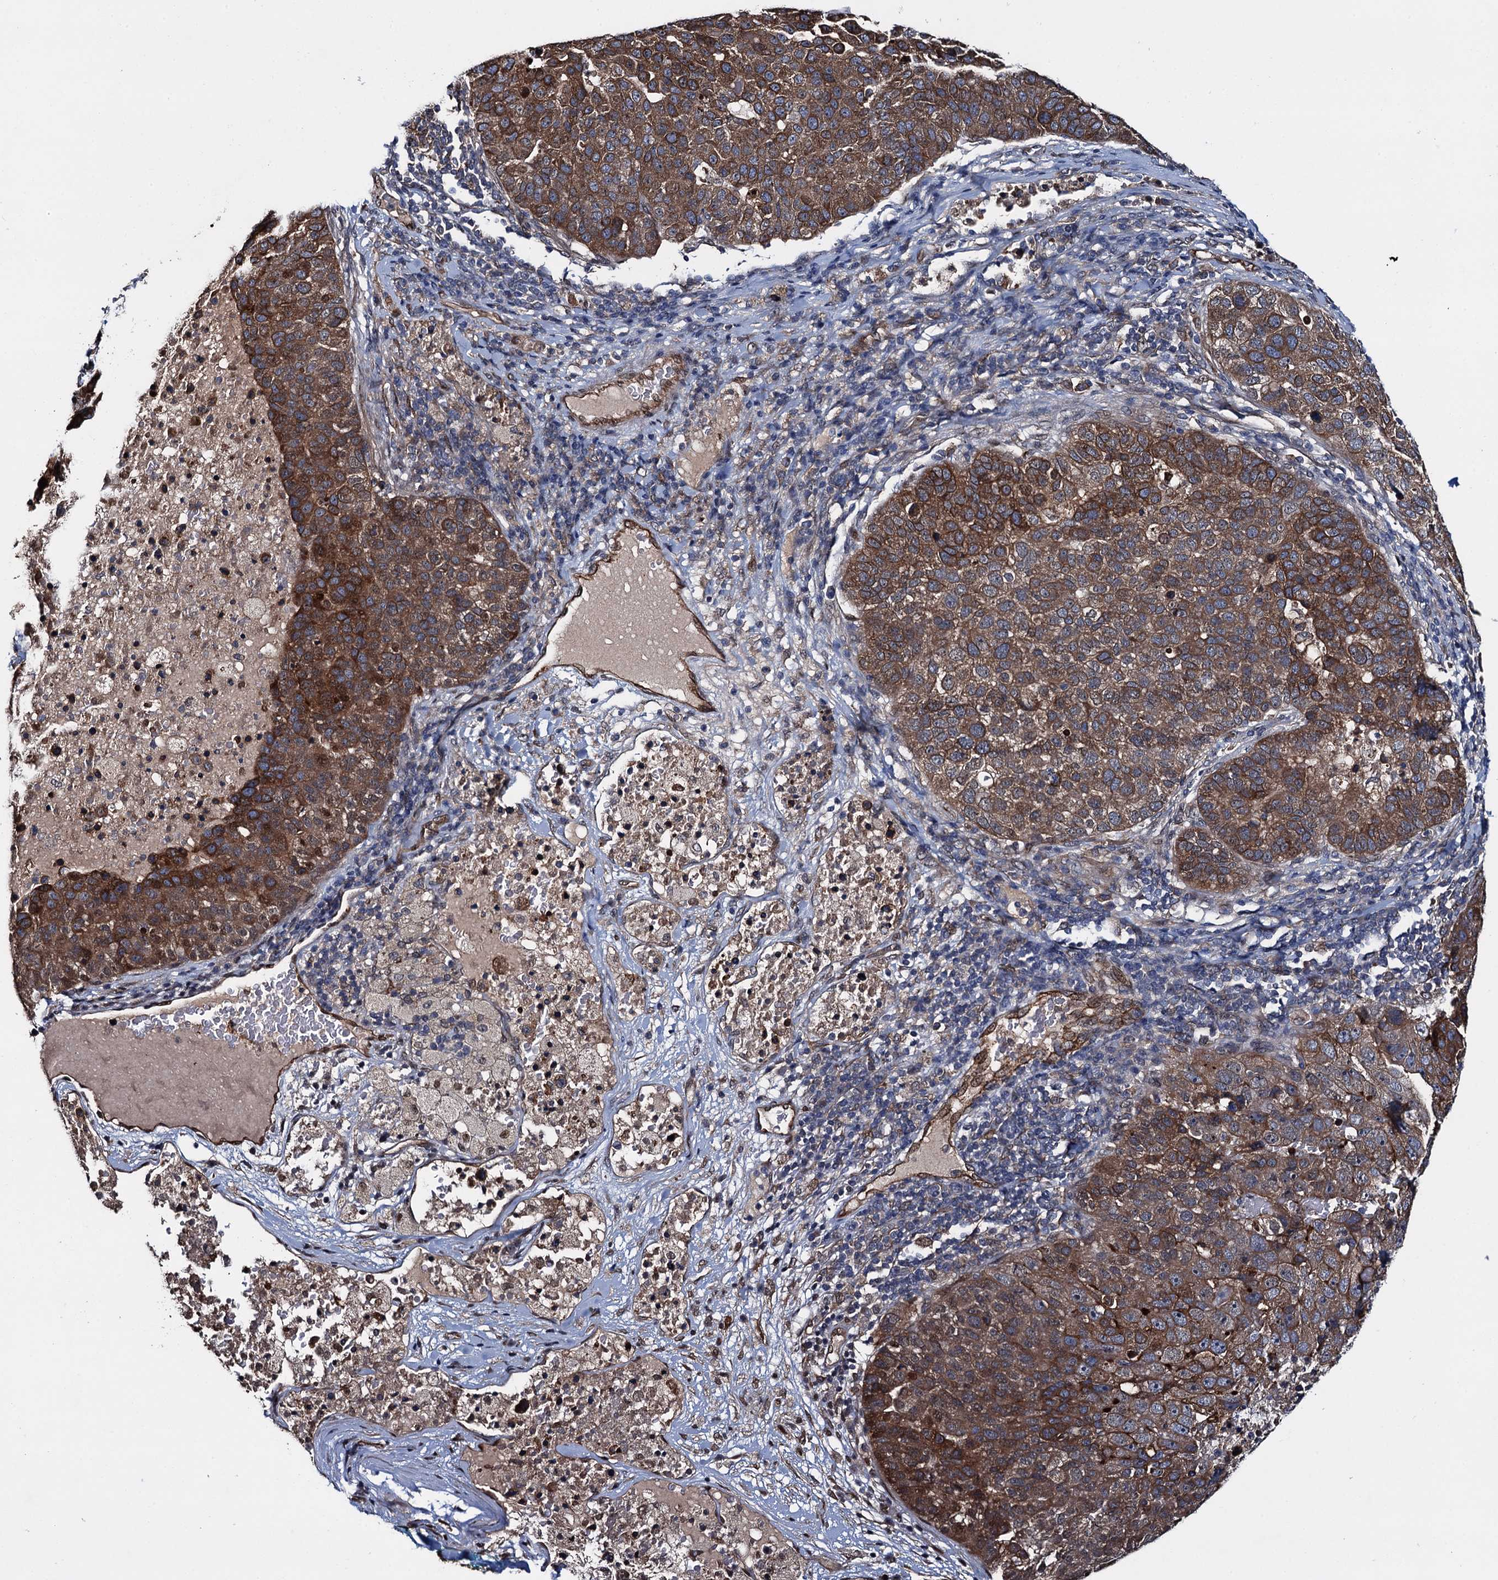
{"staining": {"intensity": "strong", "quantity": ">75%", "location": "cytoplasmic/membranous"}, "tissue": "pancreatic cancer", "cell_type": "Tumor cells", "image_type": "cancer", "snomed": [{"axis": "morphology", "description": "Adenocarcinoma, NOS"}, {"axis": "topography", "description": "Pancreas"}], "caption": "High-magnification brightfield microscopy of pancreatic cancer stained with DAB (3,3'-diaminobenzidine) (brown) and counterstained with hematoxylin (blue). tumor cells exhibit strong cytoplasmic/membranous expression is present in approximately>75% of cells. Ihc stains the protein of interest in brown and the nuclei are stained blue.", "gene": "EVX2", "patient": {"sex": "female", "age": 61}}